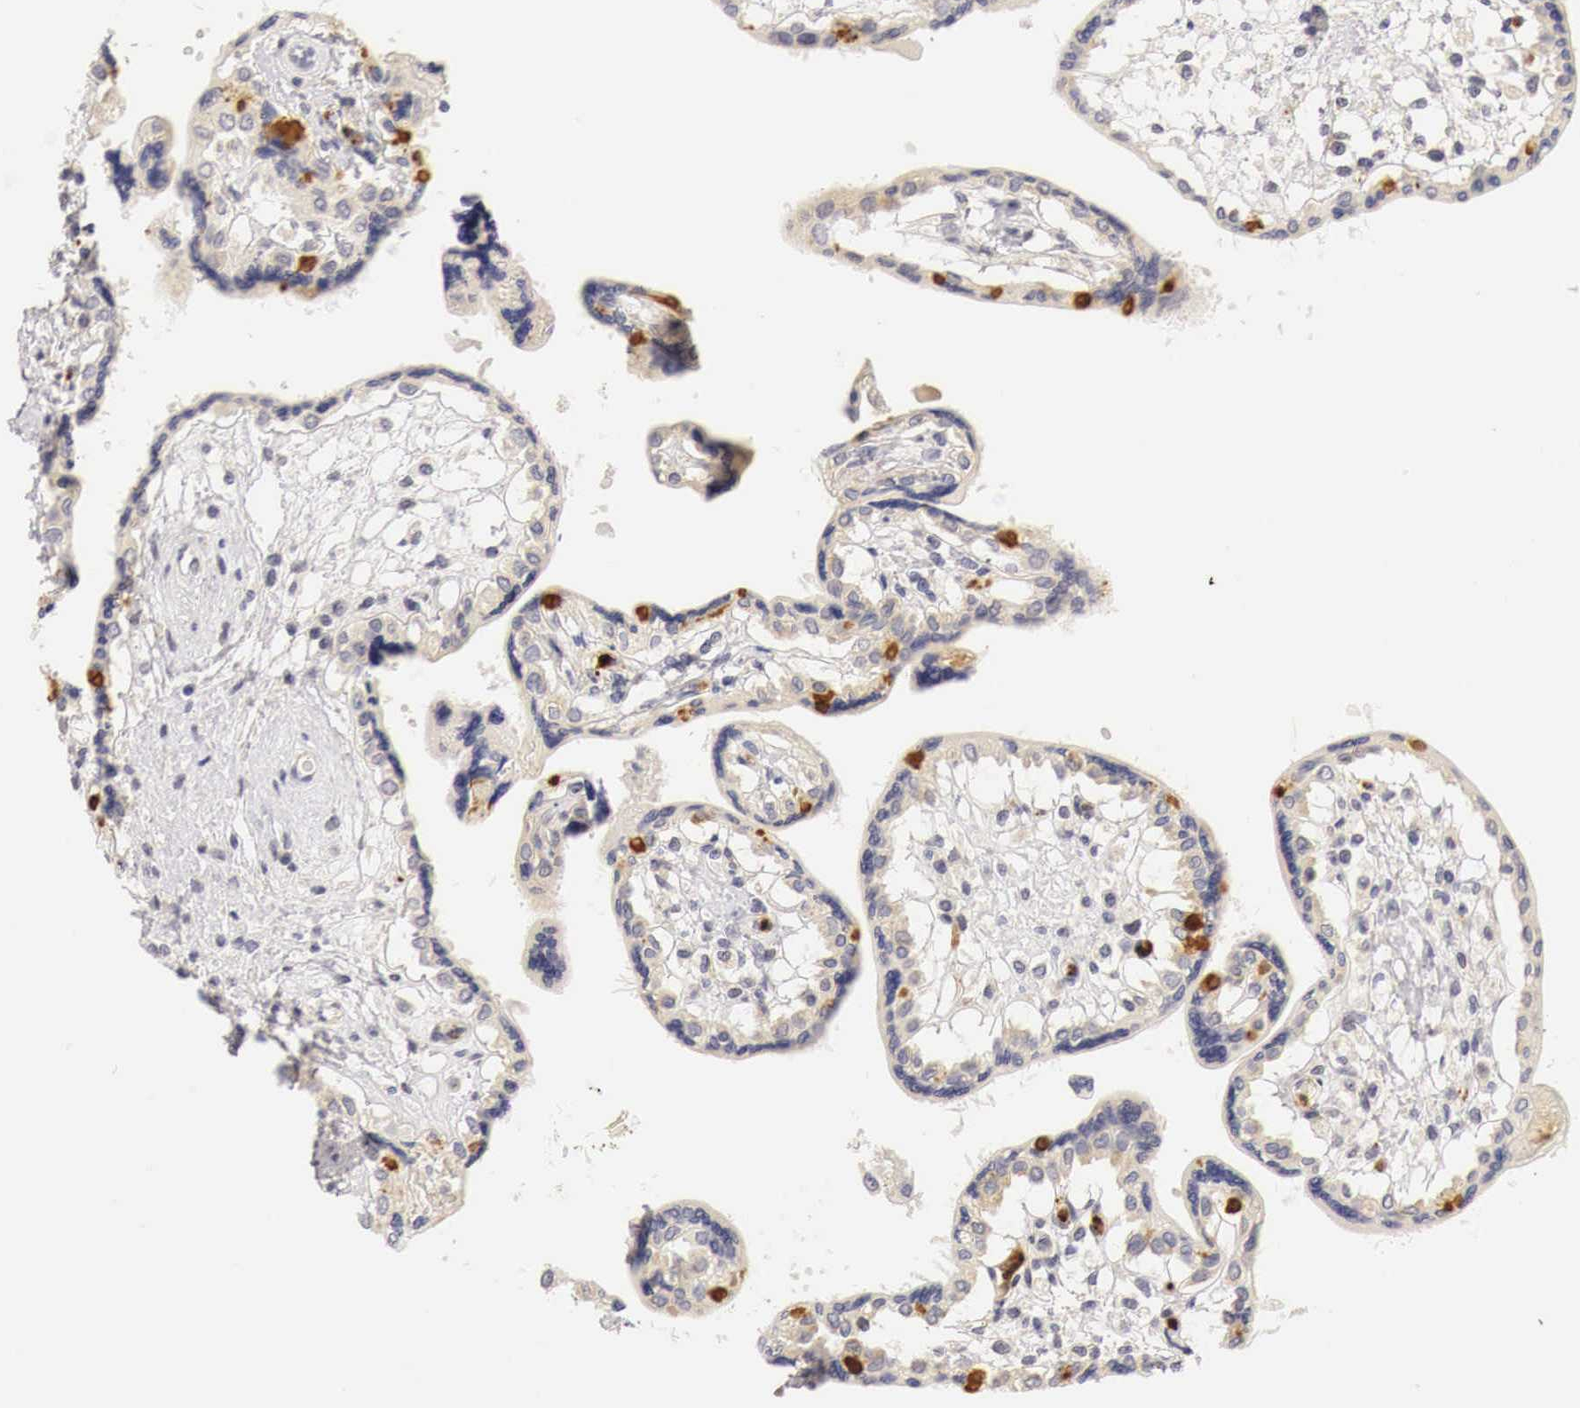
{"staining": {"intensity": "negative", "quantity": "none", "location": "none"}, "tissue": "placenta", "cell_type": "Decidual cells", "image_type": "normal", "snomed": [{"axis": "morphology", "description": "Normal tissue, NOS"}, {"axis": "topography", "description": "Placenta"}], "caption": "Placenta stained for a protein using IHC shows no positivity decidual cells.", "gene": "CASP3", "patient": {"sex": "female", "age": 31}}